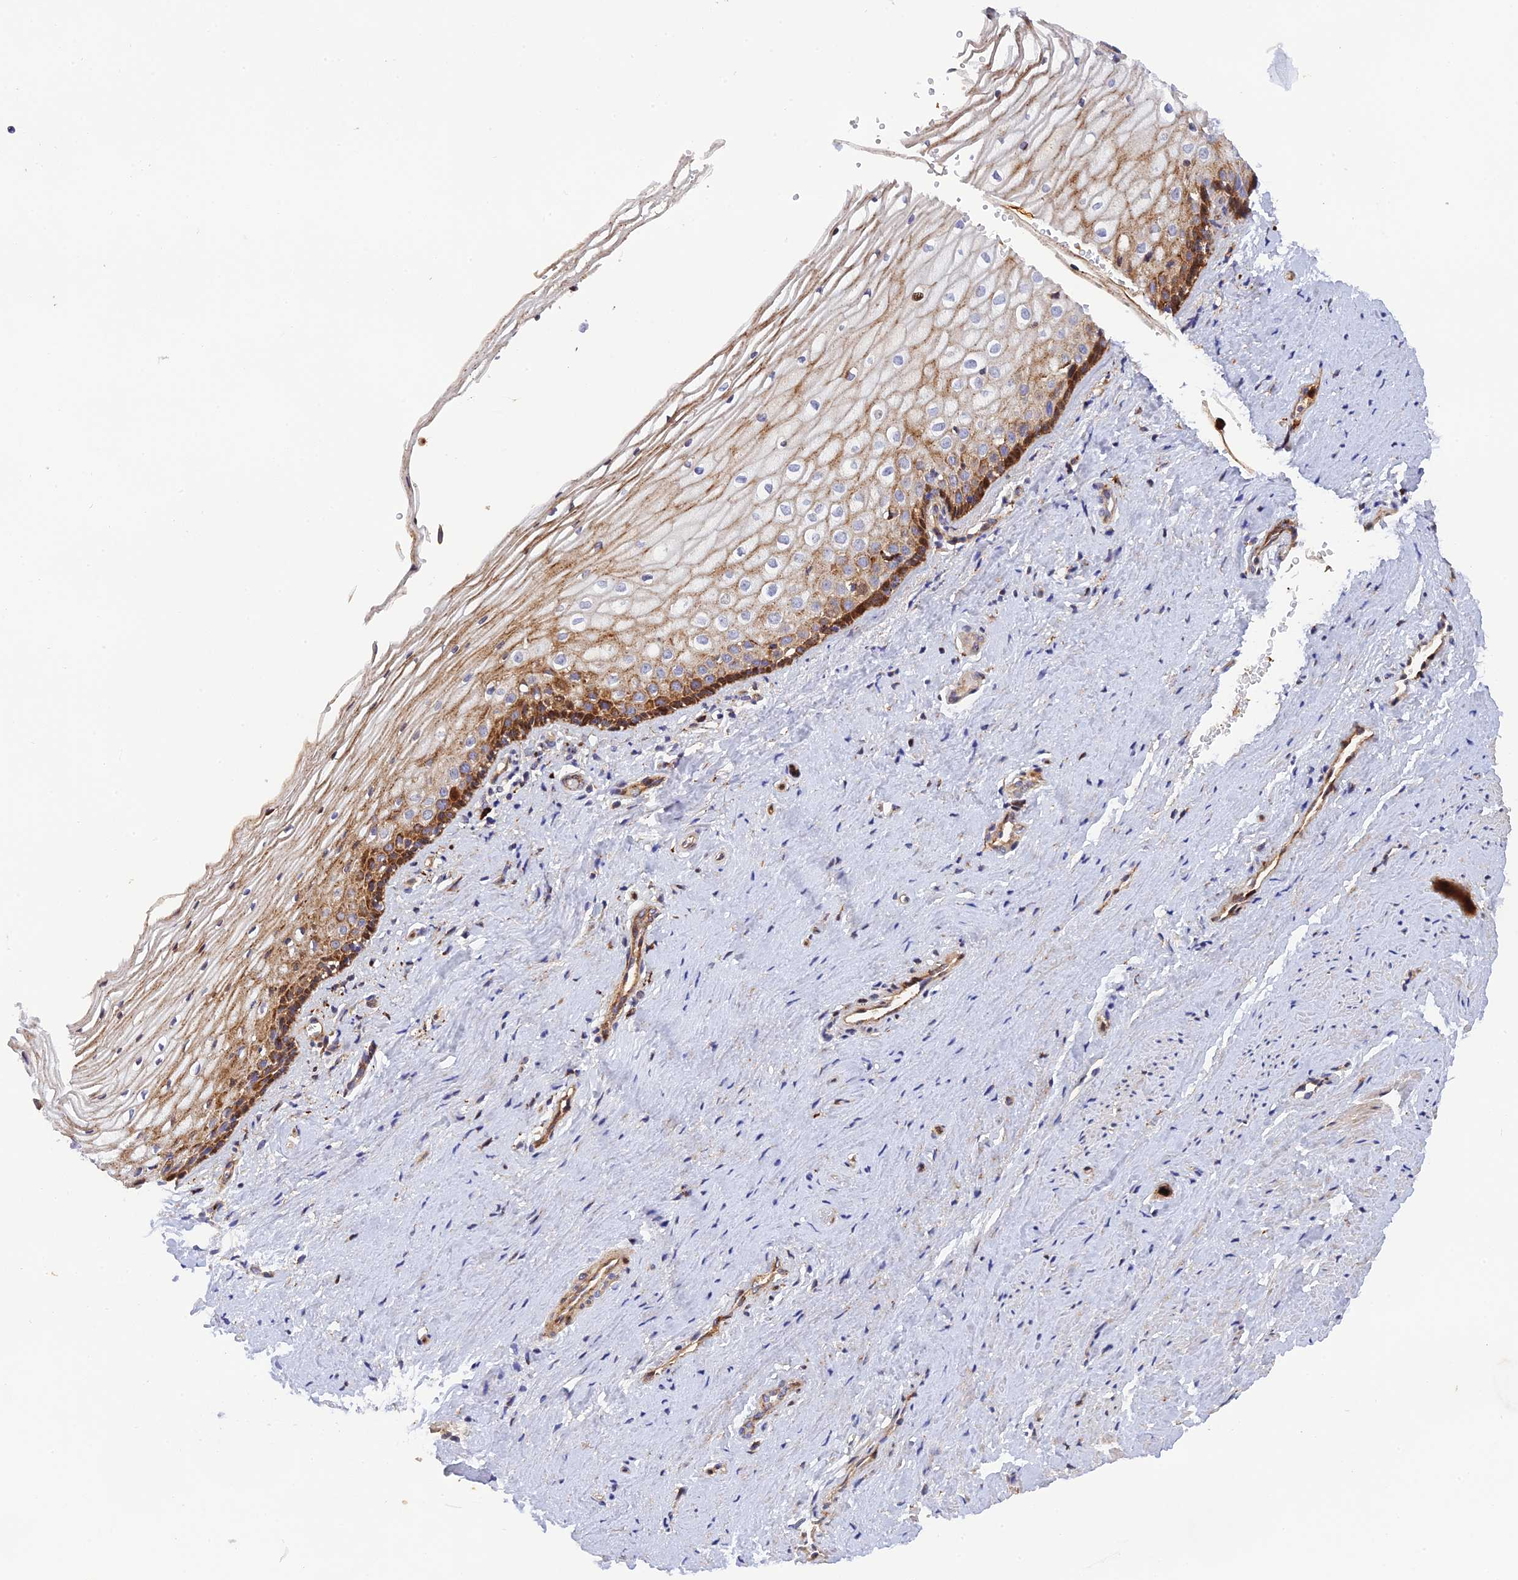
{"staining": {"intensity": "moderate", "quantity": "25%-75%", "location": "cytoplasmic/membranous"}, "tissue": "vagina", "cell_type": "Squamous epithelial cells", "image_type": "normal", "snomed": [{"axis": "morphology", "description": "Normal tissue, NOS"}, {"axis": "topography", "description": "Vagina"}], "caption": "The immunohistochemical stain highlights moderate cytoplasmic/membranous expression in squamous epithelial cells of benign vagina.", "gene": "CPSF4L", "patient": {"sex": "female", "age": 46}}